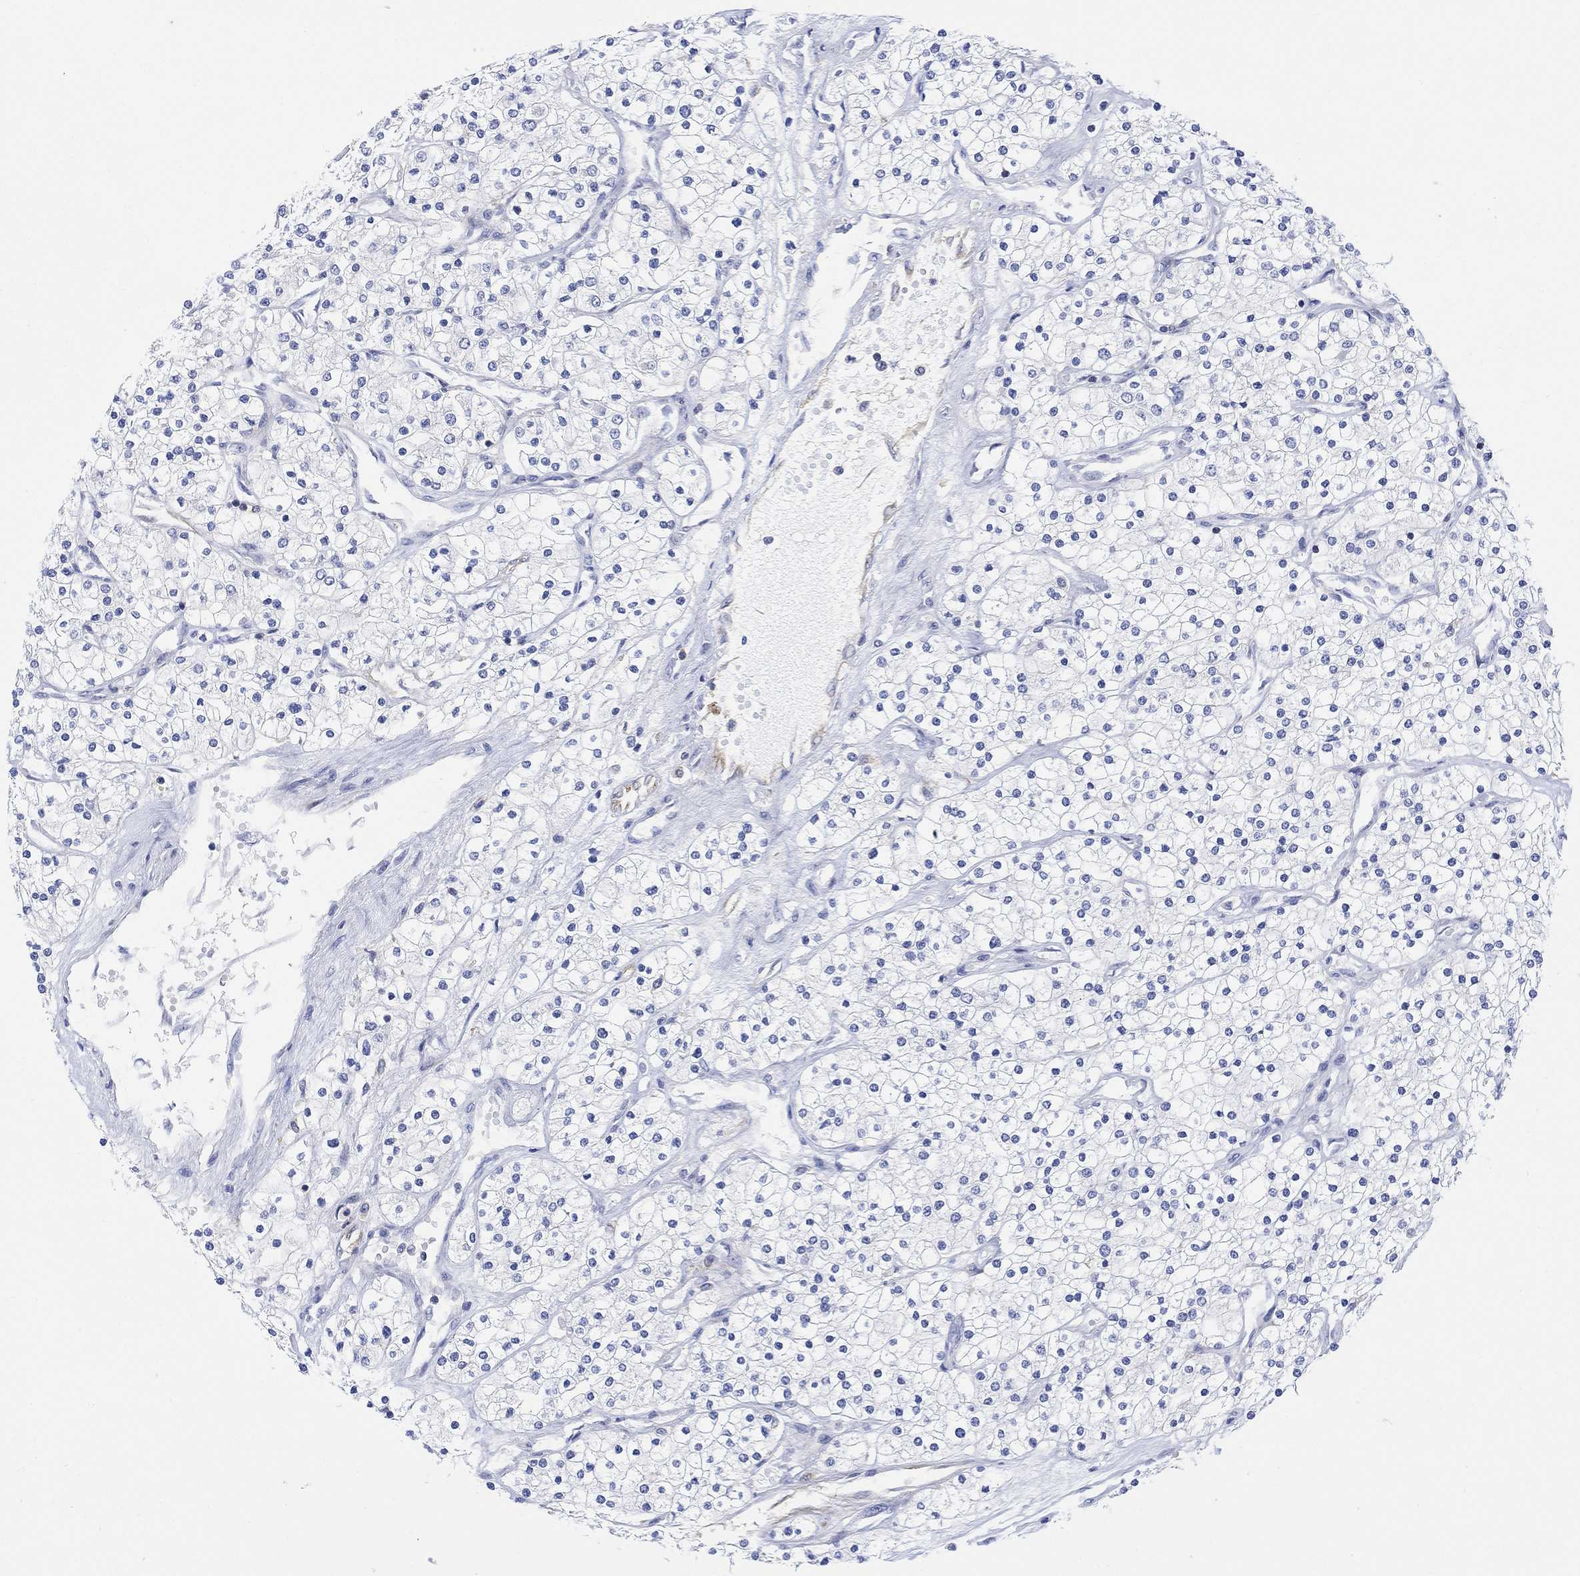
{"staining": {"intensity": "negative", "quantity": "none", "location": "none"}, "tissue": "renal cancer", "cell_type": "Tumor cells", "image_type": "cancer", "snomed": [{"axis": "morphology", "description": "Adenocarcinoma, NOS"}, {"axis": "topography", "description": "Kidney"}], "caption": "Protein analysis of renal cancer (adenocarcinoma) shows no significant staining in tumor cells.", "gene": "ARSK", "patient": {"sex": "male", "age": 80}}